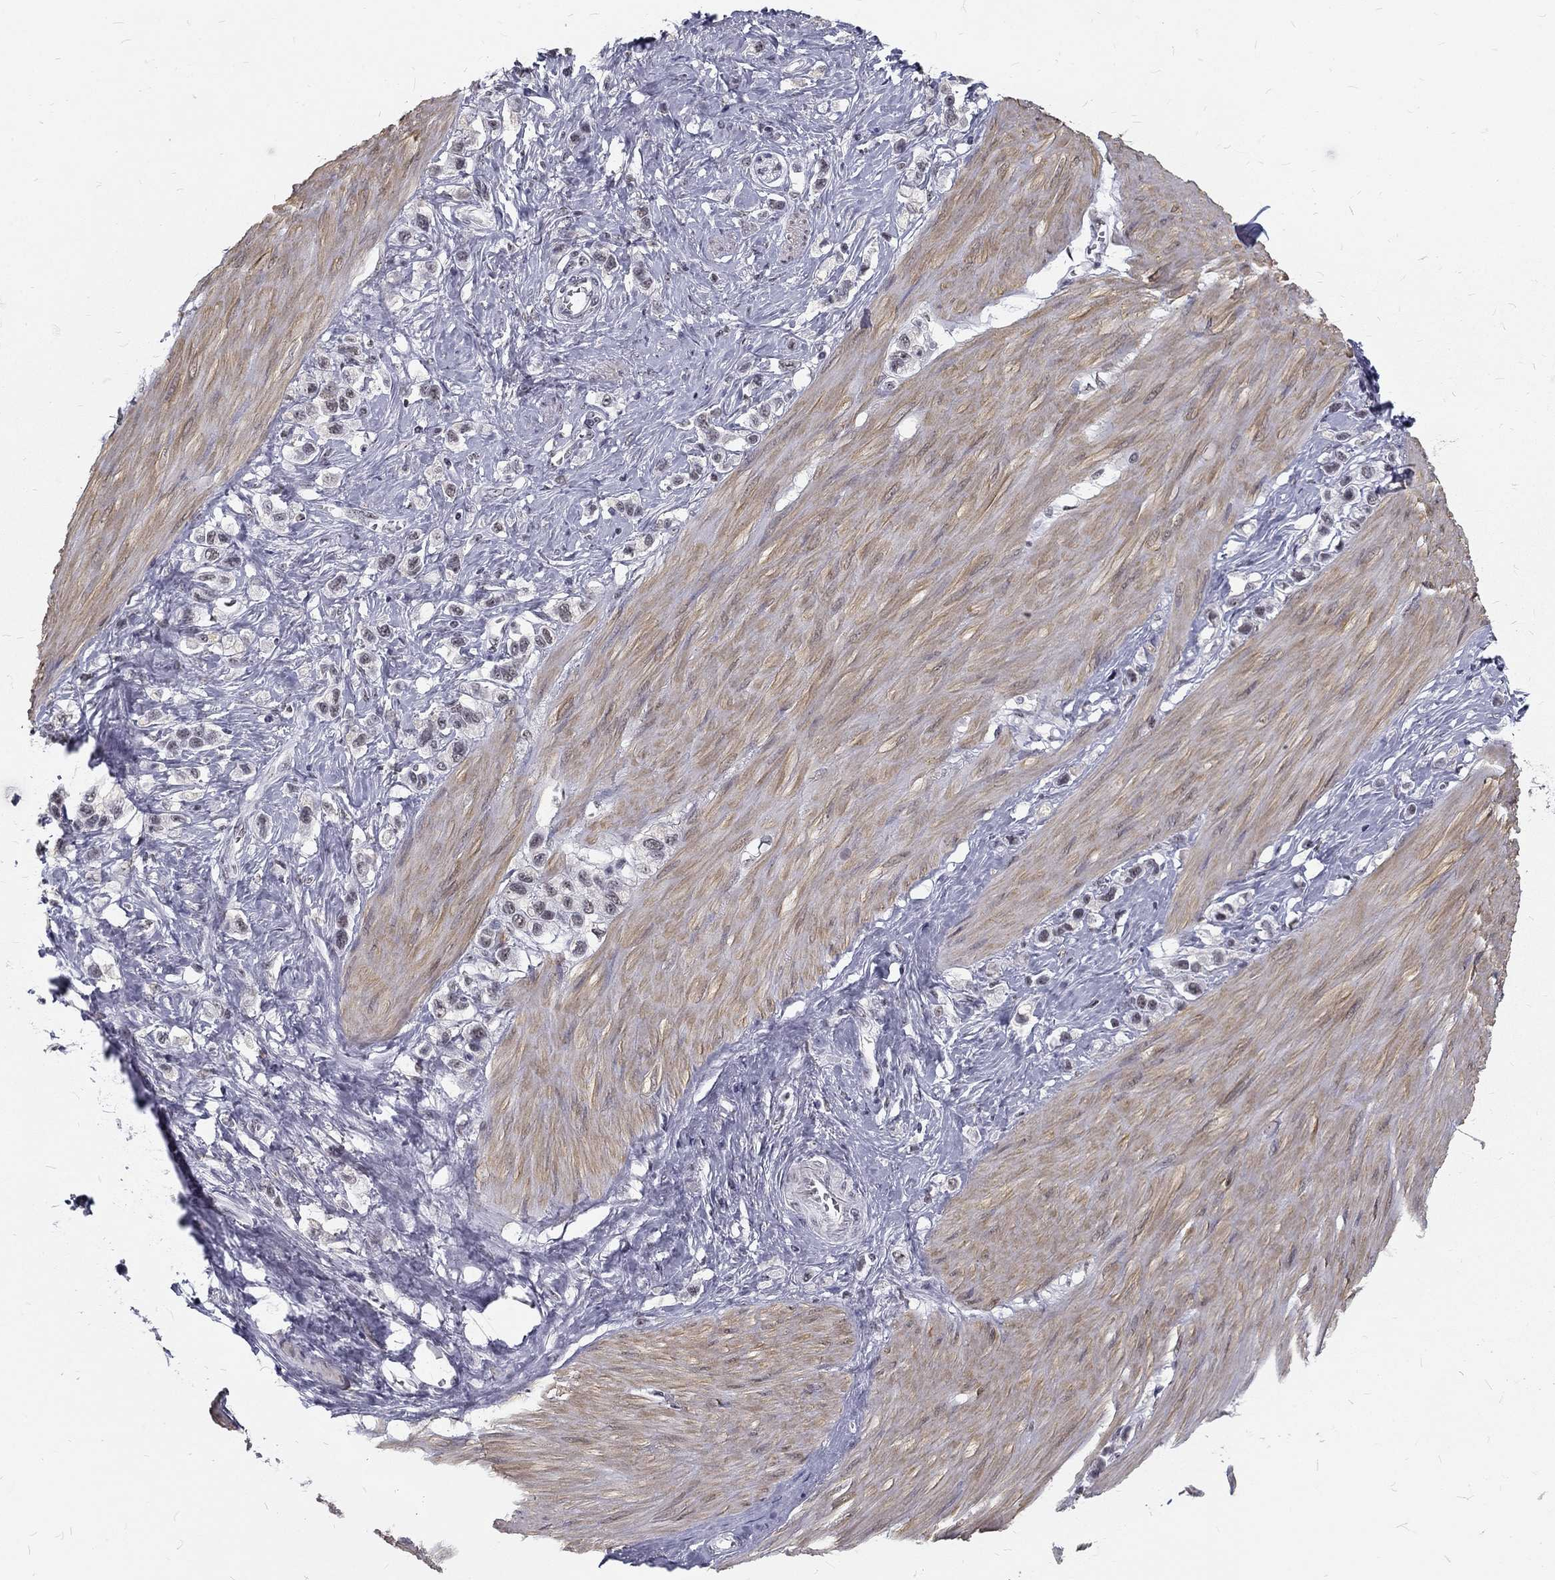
{"staining": {"intensity": "negative", "quantity": "none", "location": "none"}, "tissue": "stomach cancer", "cell_type": "Tumor cells", "image_type": "cancer", "snomed": [{"axis": "morphology", "description": "Normal tissue, NOS"}, {"axis": "morphology", "description": "Adenocarcinoma, NOS"}, {"axis": "morphology", "description": "Adenocarcinoma, High grade"}, {"axis": "topography", "description": "Stomach, upper"}, {"axis": "topography", "description": "Stomach"}], "caption": "The histopathology image demonstrates no staining of tumor cells in stomach cancer. Nuclei are stained in blue.", "gene": "SNORC", "patient": {"sex": "female", "age": 65}}